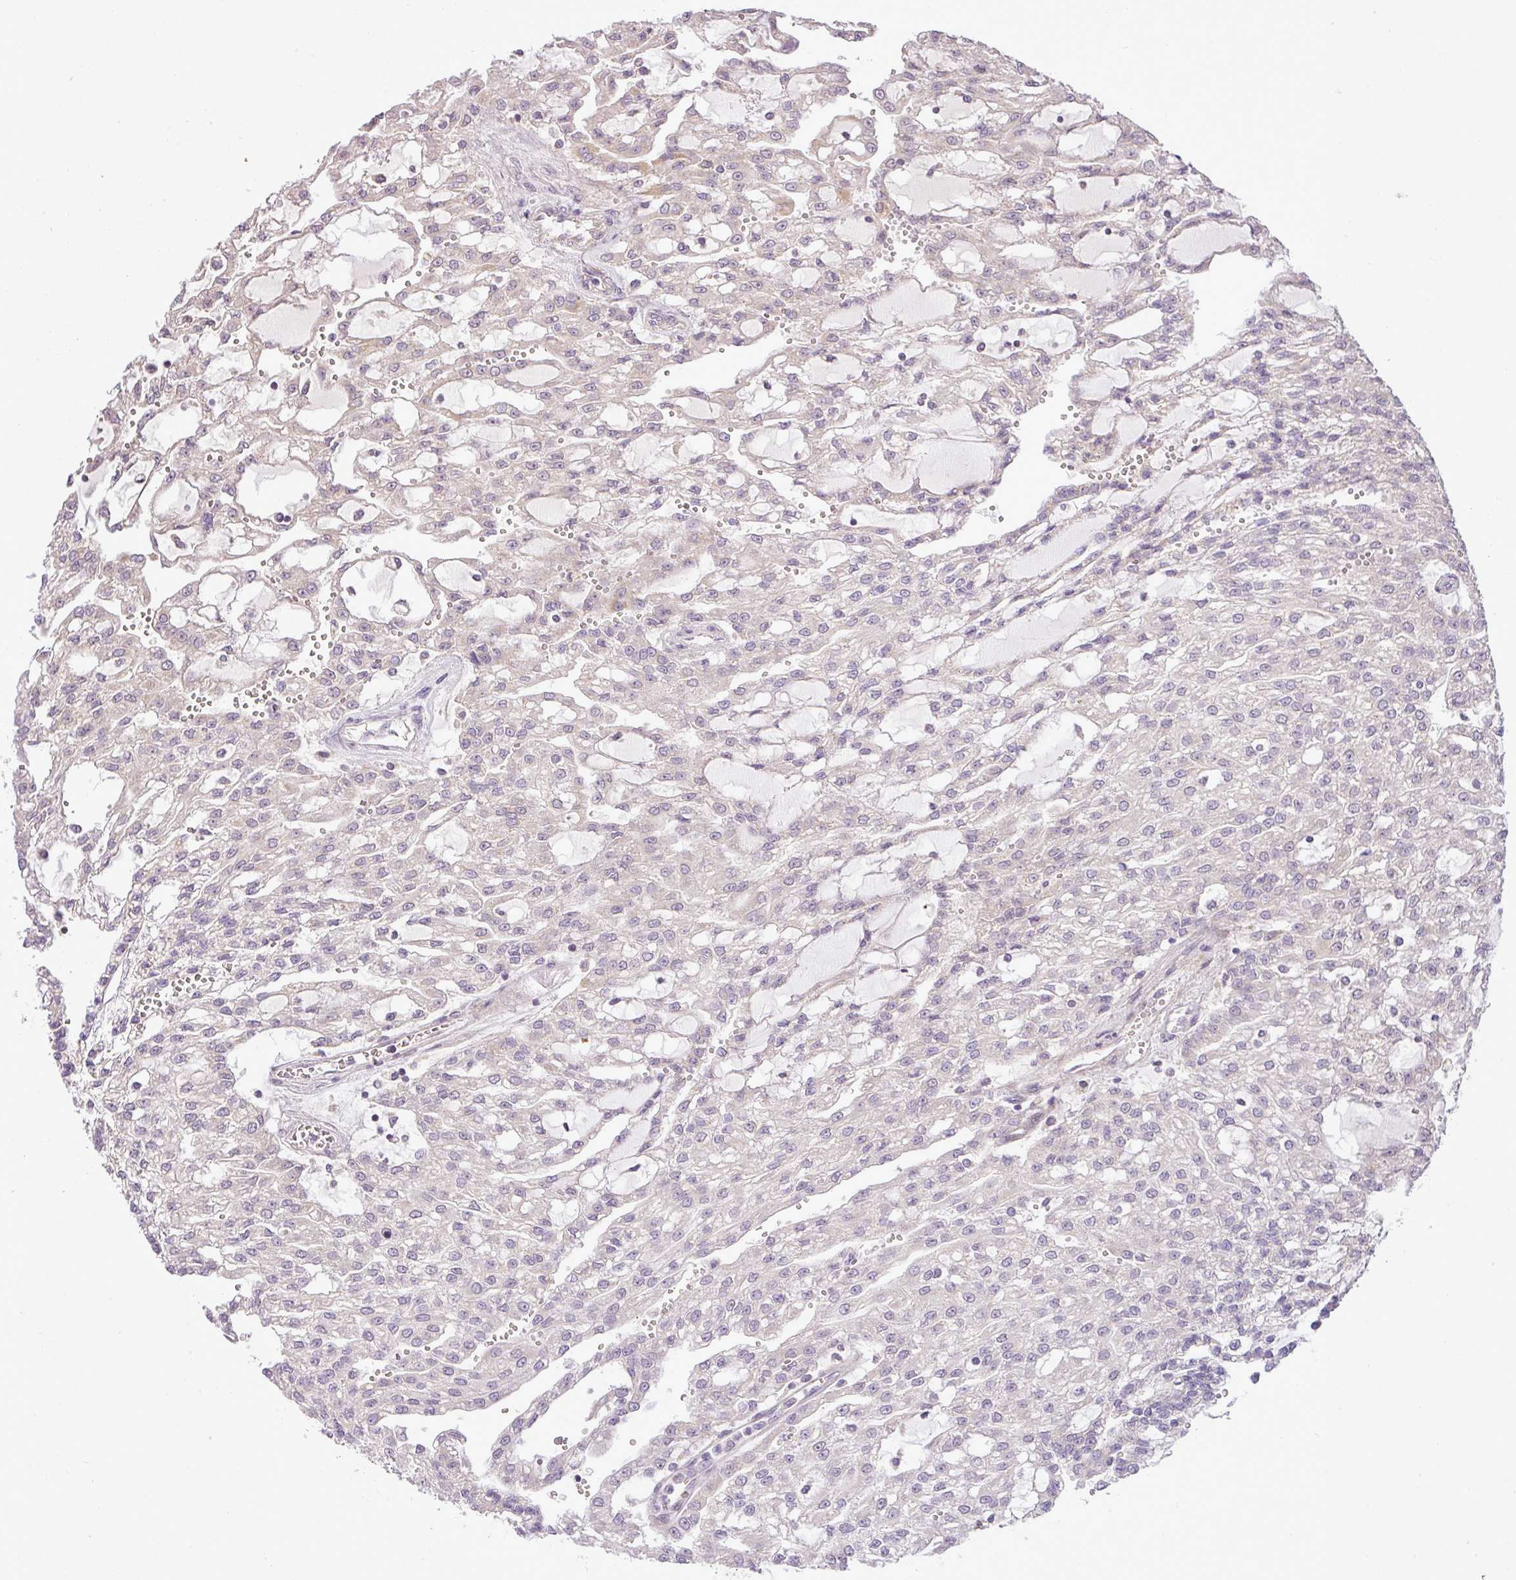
{"staining": {"intensity": "negative", "quantity": "none", "location": "none"}, "tissue": "renal cancer", "cell_type": "Tumor cells", "image_type": "cancer", "snomed": [{"axis": "morphology", "description": "Adenocarcinoma, NOS"}, {"axis": "topography", "description": "Kidney"}], "caption": "Immunohistochemical staining of human renal cancer (adenocarcinoma) demonstrates no significant expression in tumor cells.", "gene": "ZDHHC1", "patient": {"sex": "male", "age": 63}}